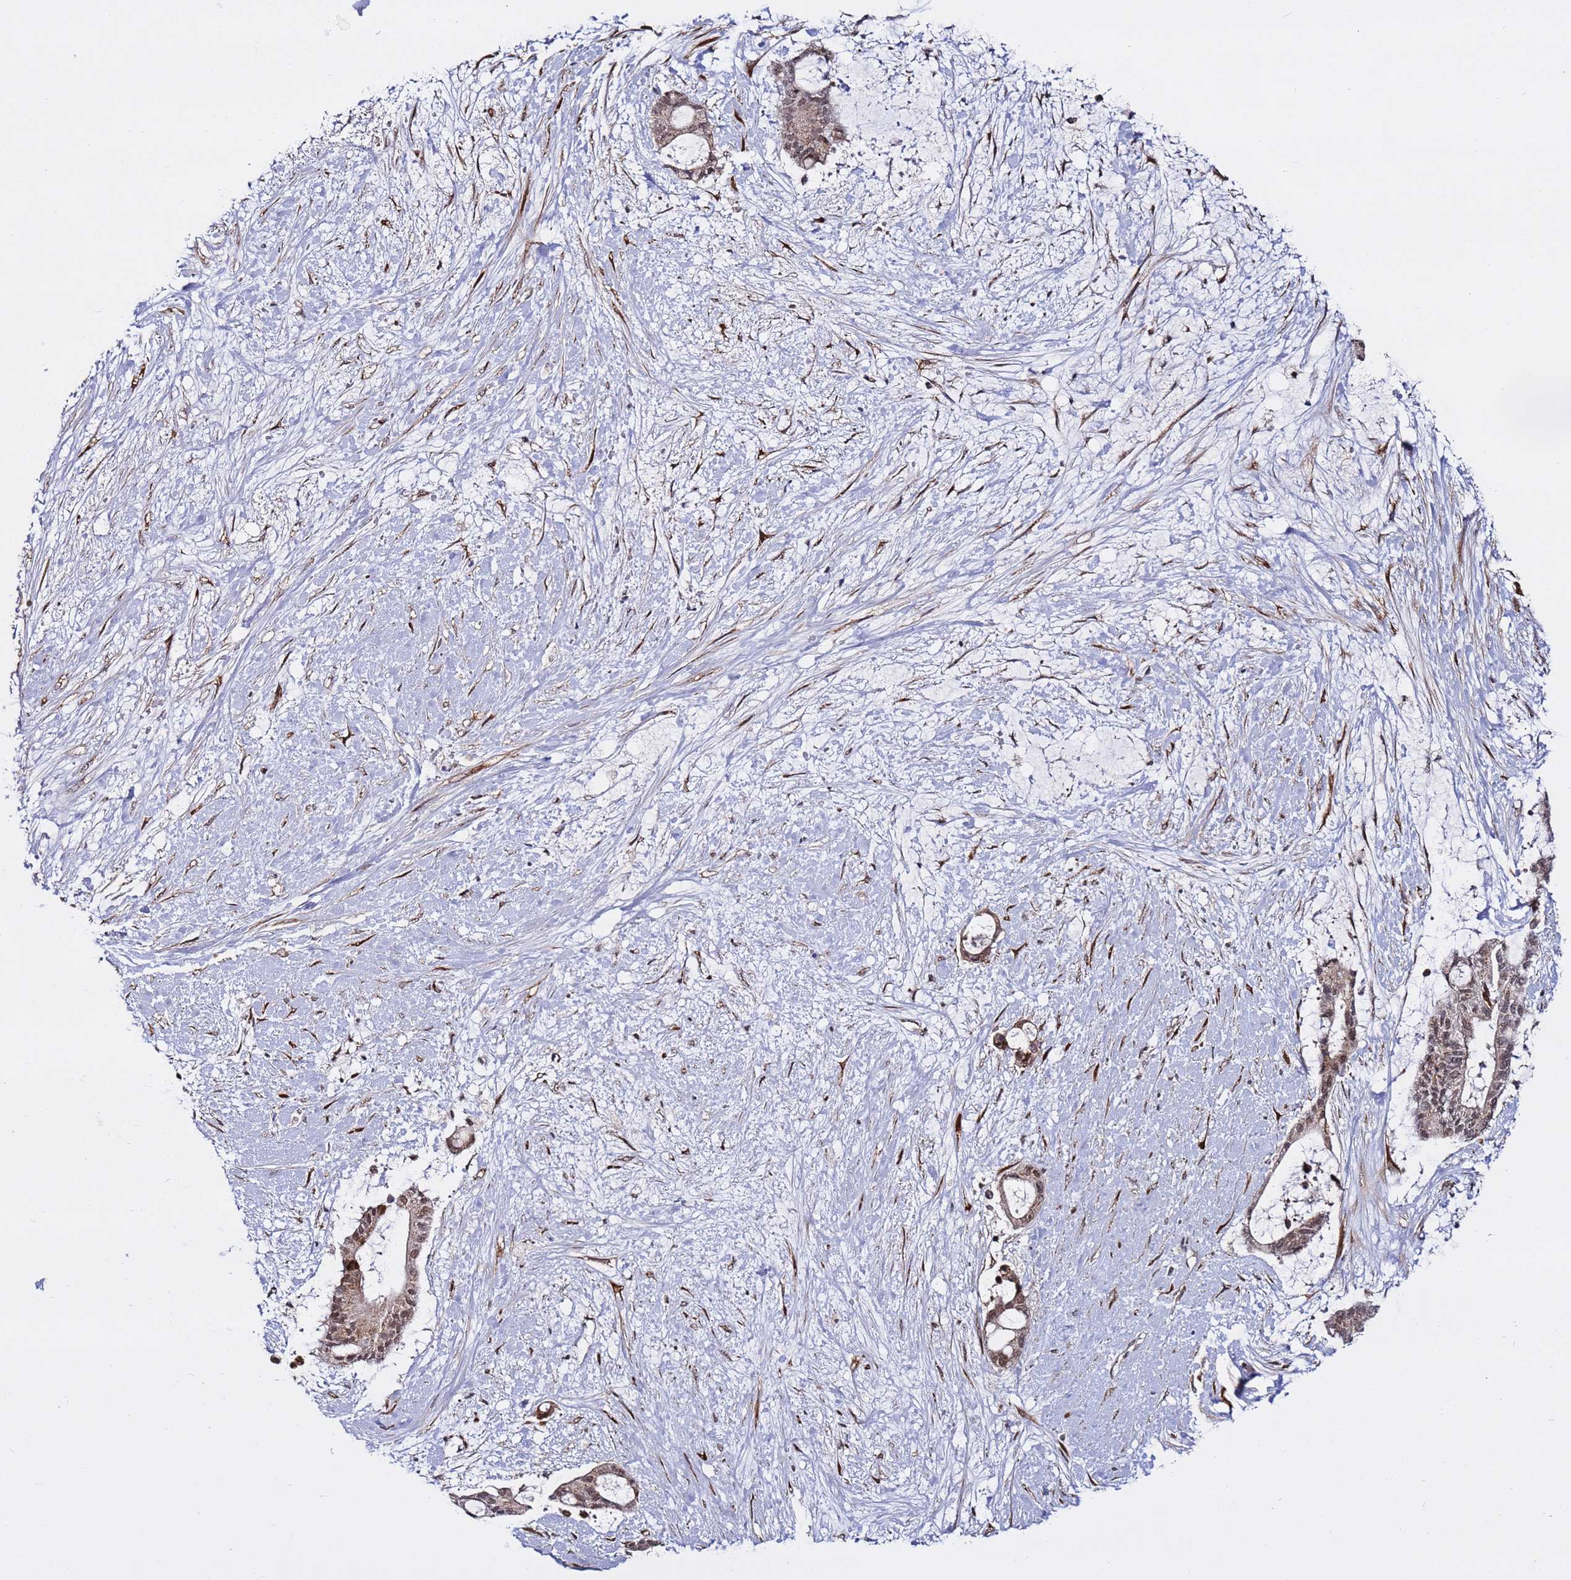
{"staining": {"intensity": "weak", "quantity": ">75%", "location": "nuclear"}, "tissue": "liver cancer", "cell_type": "Tumor cells", "image_type": "cancer", "snomed": [{"axis": "morphology", "description": "Normal tissue, NOS"}, {"axis": "morphology", "description": "Cholangiocarcinoma"}, {"axis": "topography", "description": "Liver"}, {"axis": "topography", "description": "Peripheral nerve tissue"}], "caption": "Immunohistochemistry (IHC) photomicrograph of human liver cholangiocarcinoma stained for a protein (brown), which reveals low levels of weak nuclear expression in about >75% of tumor cells.", "gene": "POLR2D", "patient": {"sex": "female", "age": 73}}